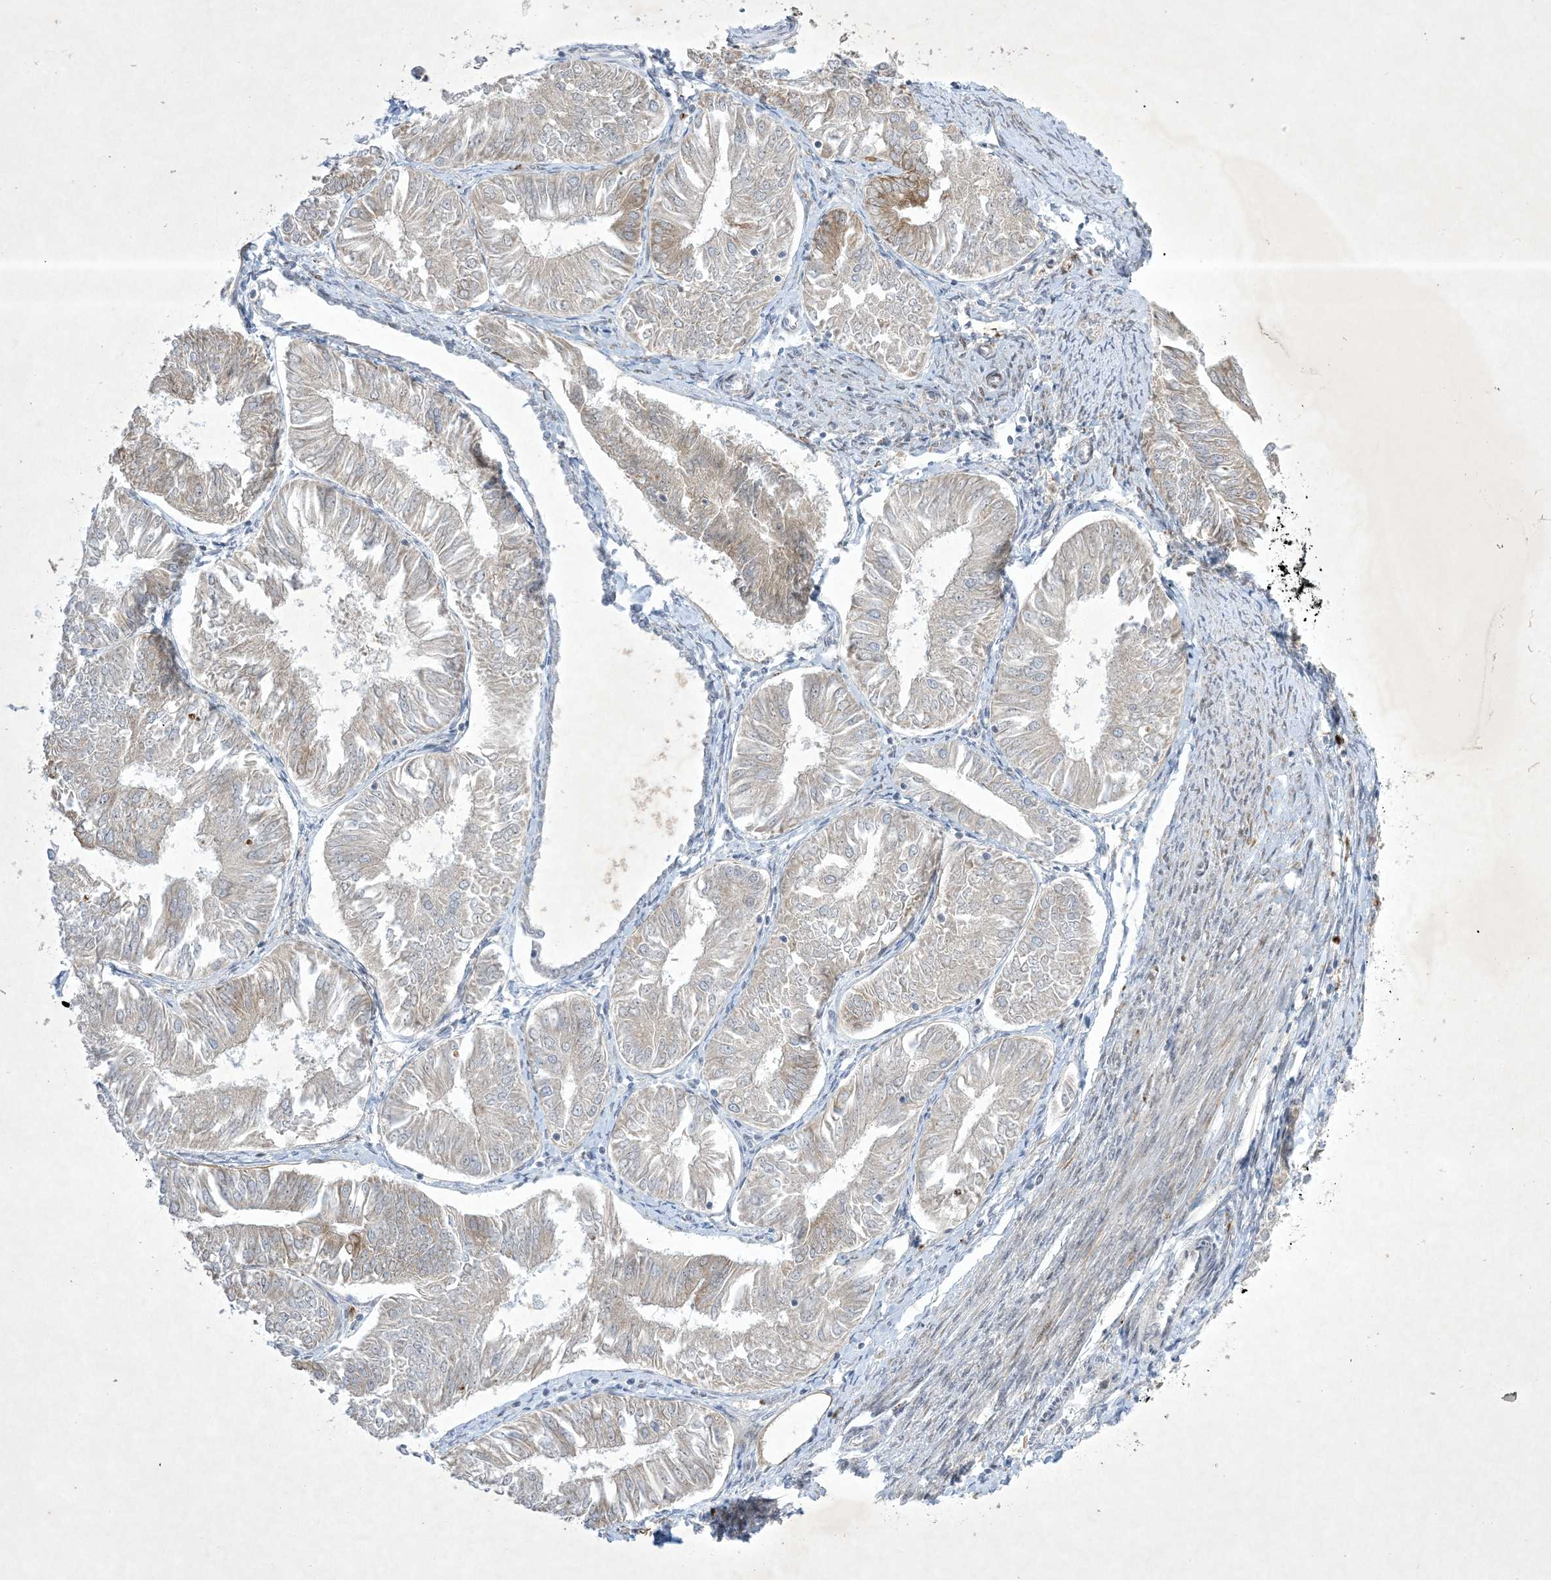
{"staining": {"intensity": "weak", "quantity": "<25%", "location": "cytoplasmic/membranous"}, "tissue": "endometrial cancer", "cell_type": "Tumor cells", "image_type": "cancer", "snomed": [{"axis": "morphology", "description": "Adenocarcinoma, NOS"}, {"axis": "topography", "description": "Endometrium"}], "caption": "A micrograph of human endometrial cancer (adenocarcinoma) is negative for staining in tumor cells.", "gene": "SOGA3", "patient": {"sex": "female", "age": 58}}